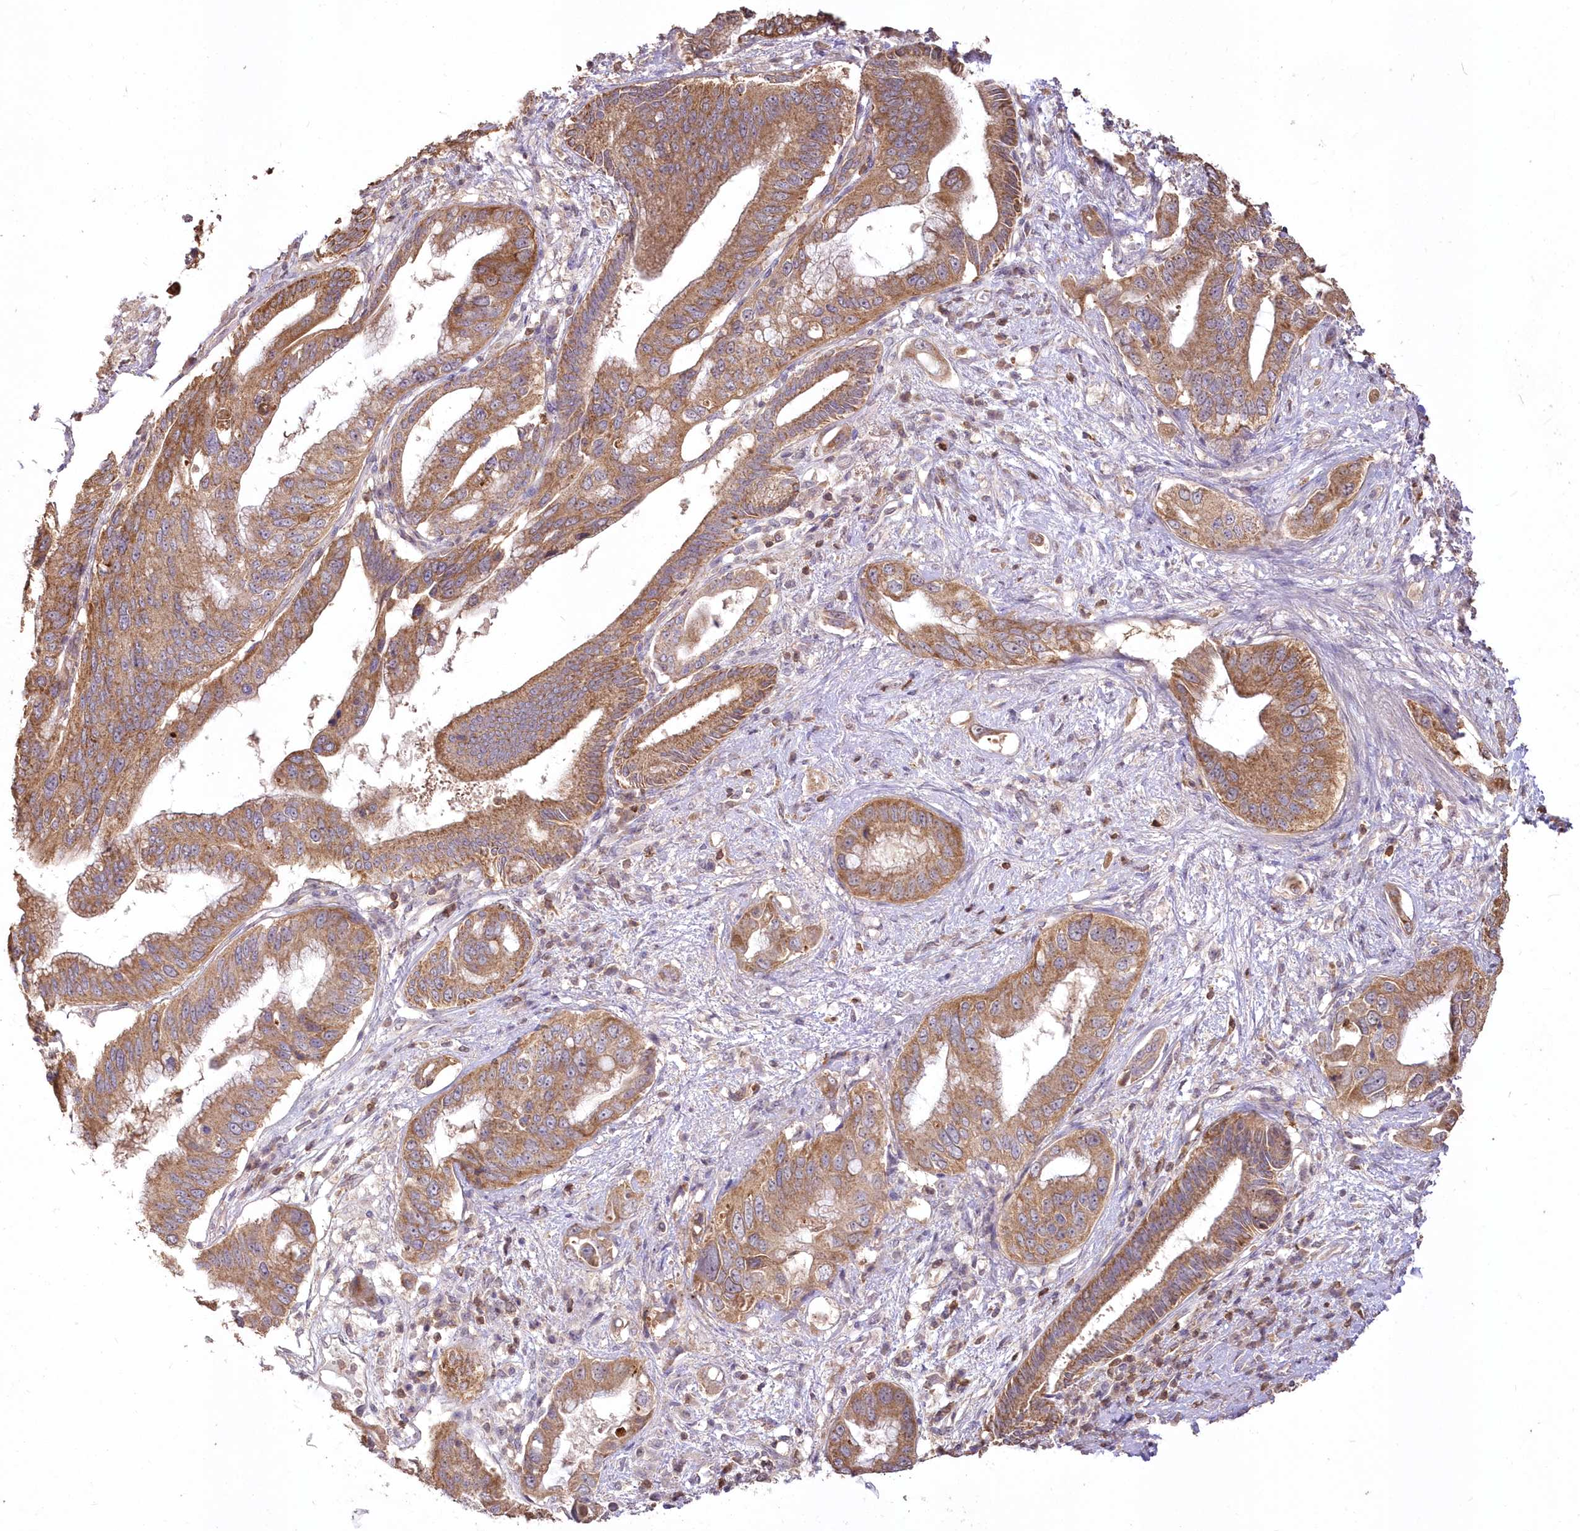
{"staining": {"intensity": "moderate", "quantity": ">75%", "location": "cytoplasmic/membranous"}, "tissue": "pancreatic cancer", "cell_type": "Tumor cells", "image_type": "cancer", "snomed": [{"axis": "morphology", "description": "Inflammation, NOS"}, {"axis": "morphology", "description": "Adenocarcinoma, NOS"}, {"axis": "topography", "description": "Pancreas"}], "caption": "Pancreatic cancer (adenocarcinoma) stained for a protein displays moderate cytoplasmic/membranous positivity in tumor cells. (IHC, brightfield microscopy, high magnification).", "gene": "STK17B", "patient": {"sex": "female", "age": 56}}